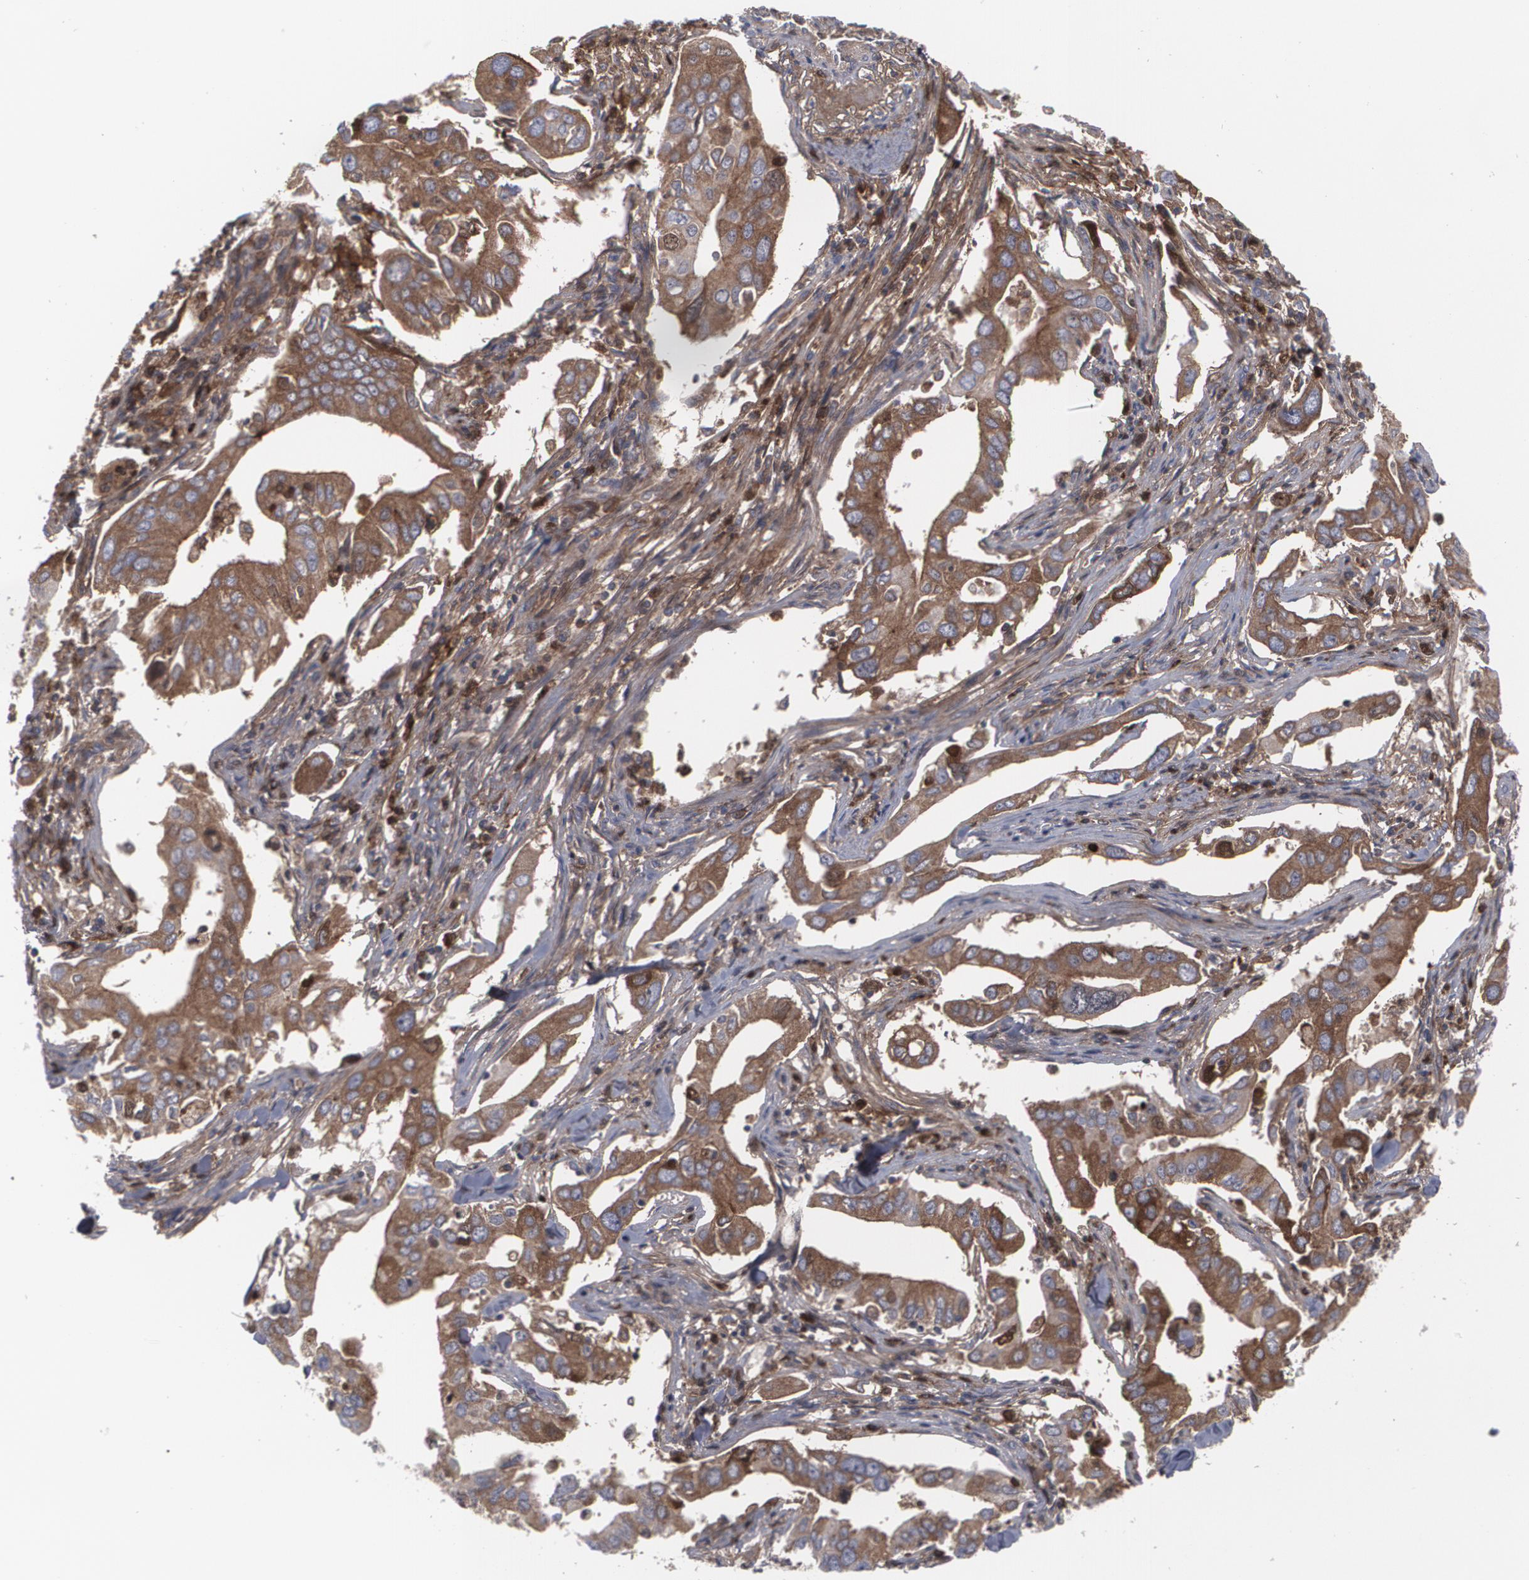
{"staining": {"intensity": "moderate", "quantity": "25%-75%", "location": "cytoplasmic/membranous"}, "tissue": "lung cancer", "cell_type": "Tumor cells", "image_type": "cancer", "snomed": [{"axis": "morphology", "description": "Adenocarcinoma, NOS"}, {"axis": "topography", "description": "Lung"}], "caption": "A medium amount of moderate cytoplasmic/membranous positivity is present in approximately 25%-75% of tumor cells in lung cancer tissue. The protein is stained brown, and the nuclei are stained in blue (DAB IHC with brightfield microscopy, high magnification).", "gene": "LRG1", "patient": {"sex": "male", "age": 48}}